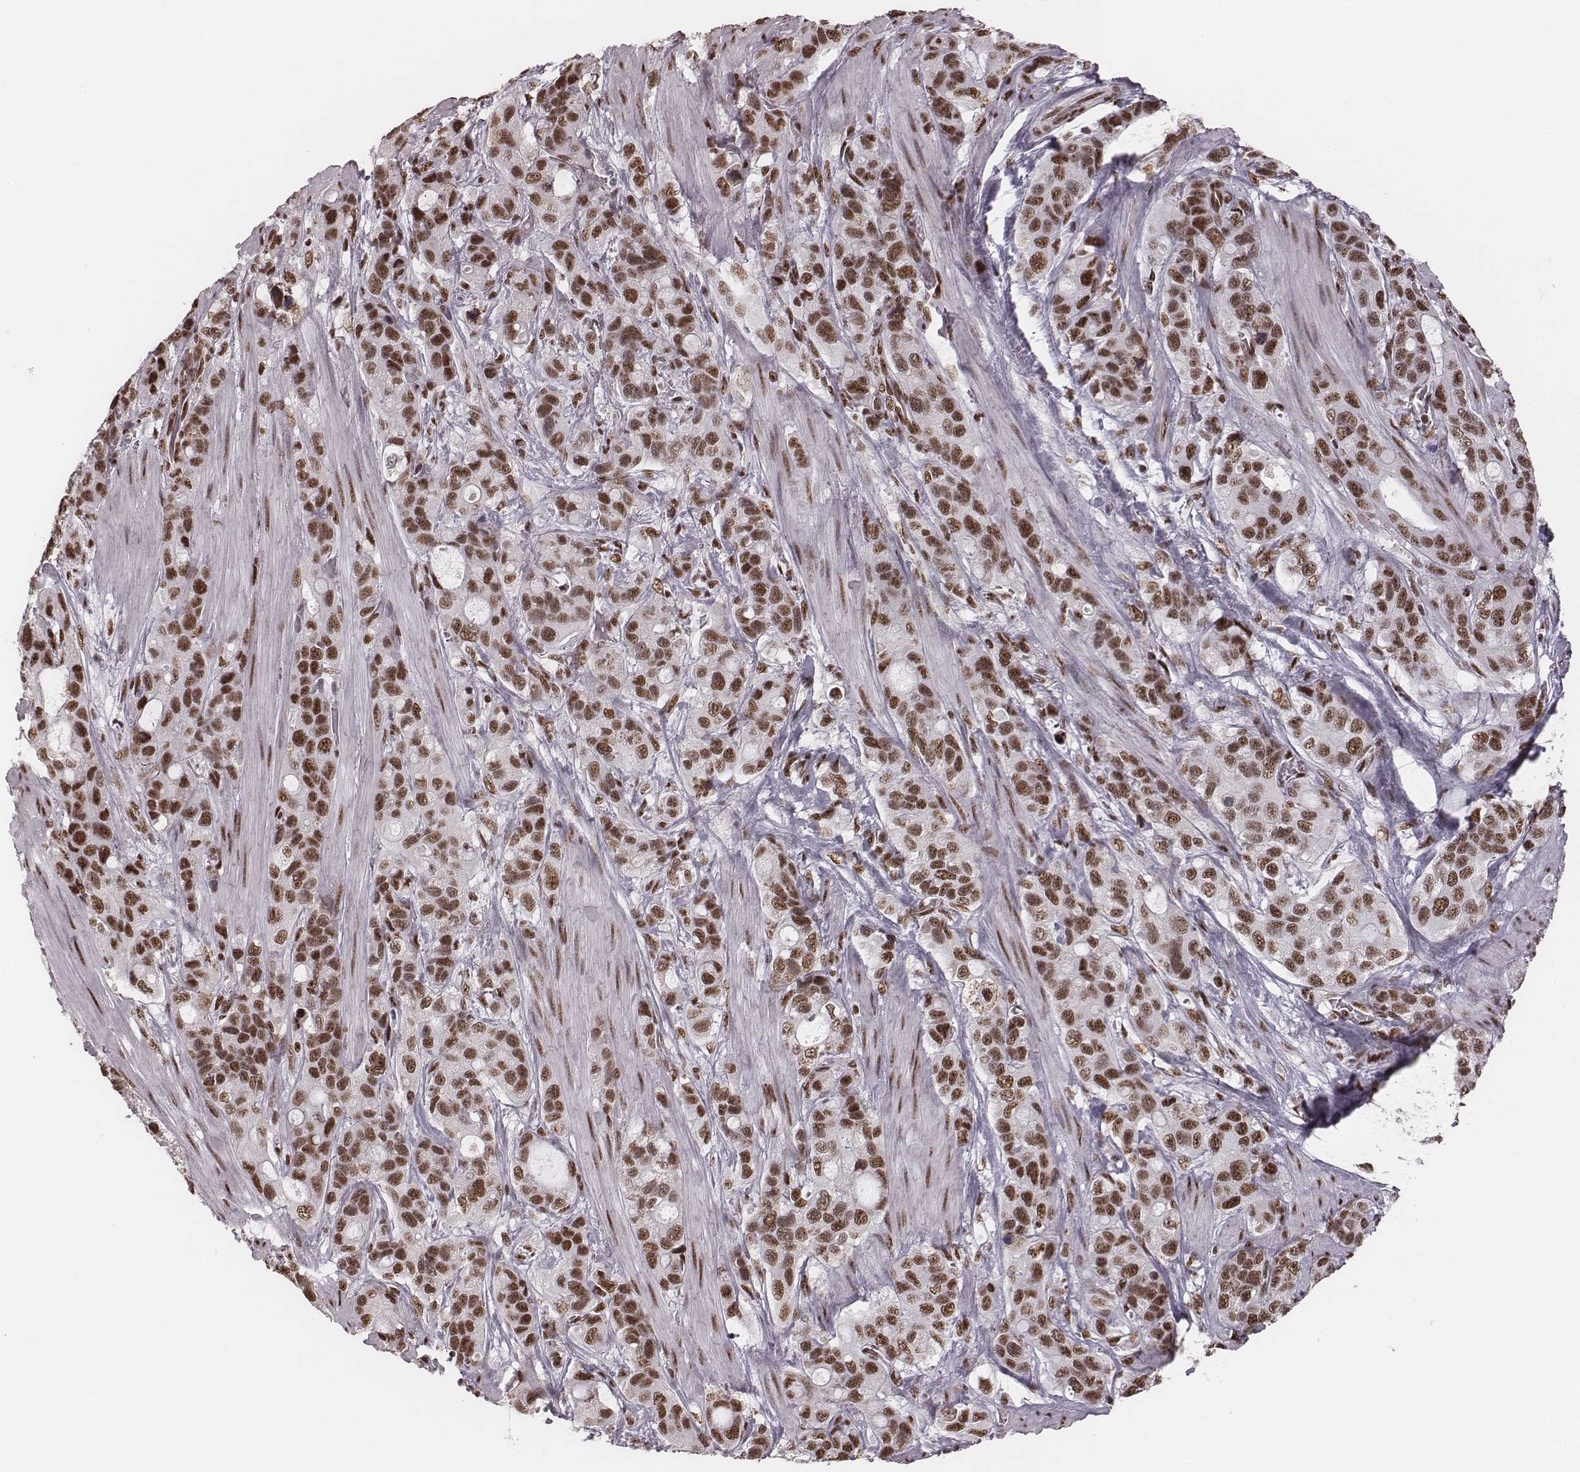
{"staining": {"intensity": "moderate", "quantity": ">75%", "location": "nuclear"}, "tissue": "stomach cancer", "cell_type": "Tumor cells", "image_type": "cancer", "snomed": [{"axis": "morphology", "description": "Adenocarcinoma, NOS"}, {"axis": "topography", "description": "Stomach"}], "caption": "Stomach cancer stained with IHC shows moderate nuclear expression in approximately >75% of tumor cells.", "gene": "LUC7L", "patient": {"sex": "male", "age": 63}}